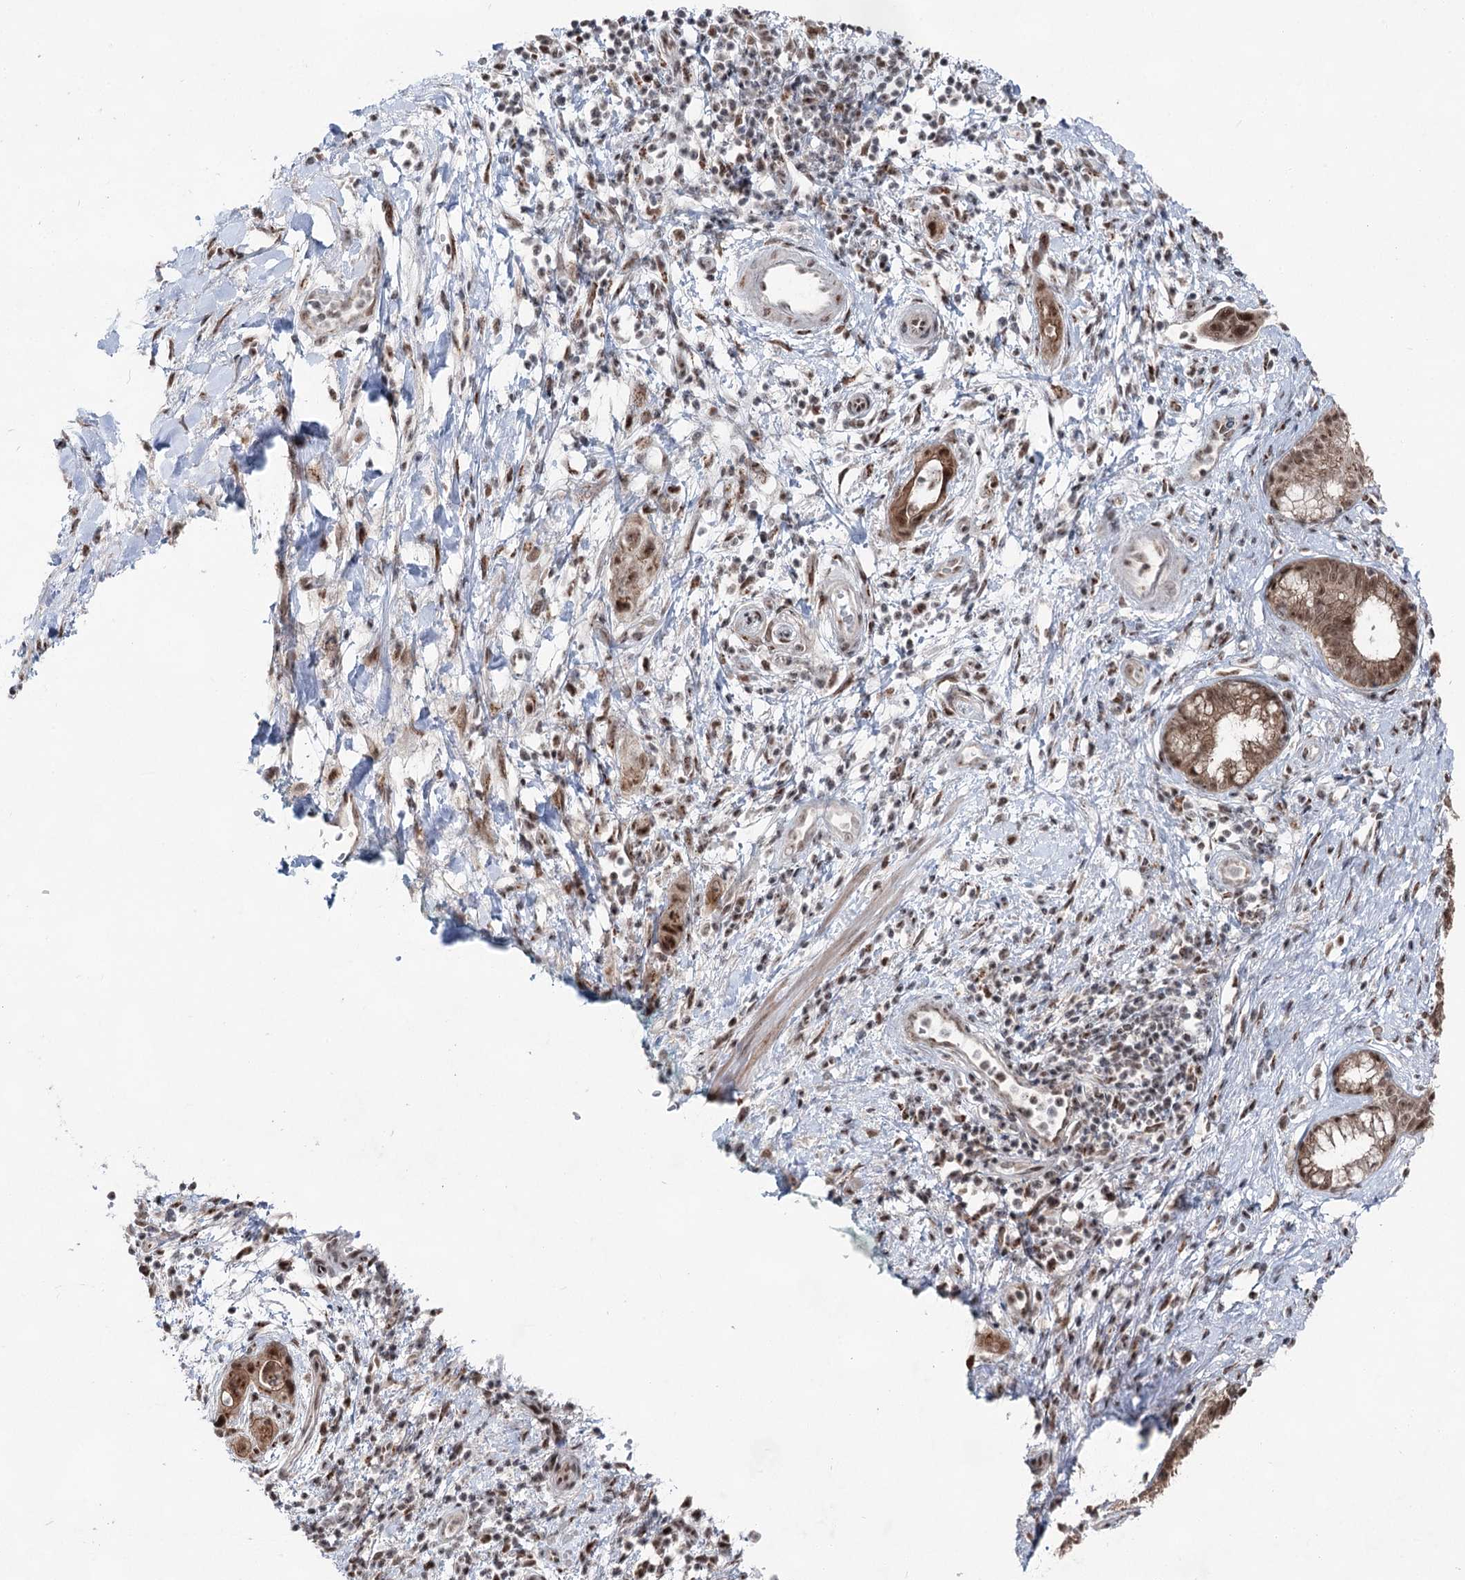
{"staining": {"intensity": "moderate", "quantity": ">75%", "location": "cytoplasmic/membranous,nuclear"}, "tissue": "pancreatic cancer", "cell_type": "Tumor cells", "image_type": "cancer", "snomed": [{"axis": "morphology", "description": "Adenocarcinoma, NOS"}, {"axis": "topography", "description": "Pancreas"}], "caption": "Adenocarcinoma (pancreatic) tissue reveals moderate cytoplasmic/membranous and nuclear expression in about >75% of tumor cells", "gene": "ZCCHC8", "patient": {"sex": "female", "age": 73}}